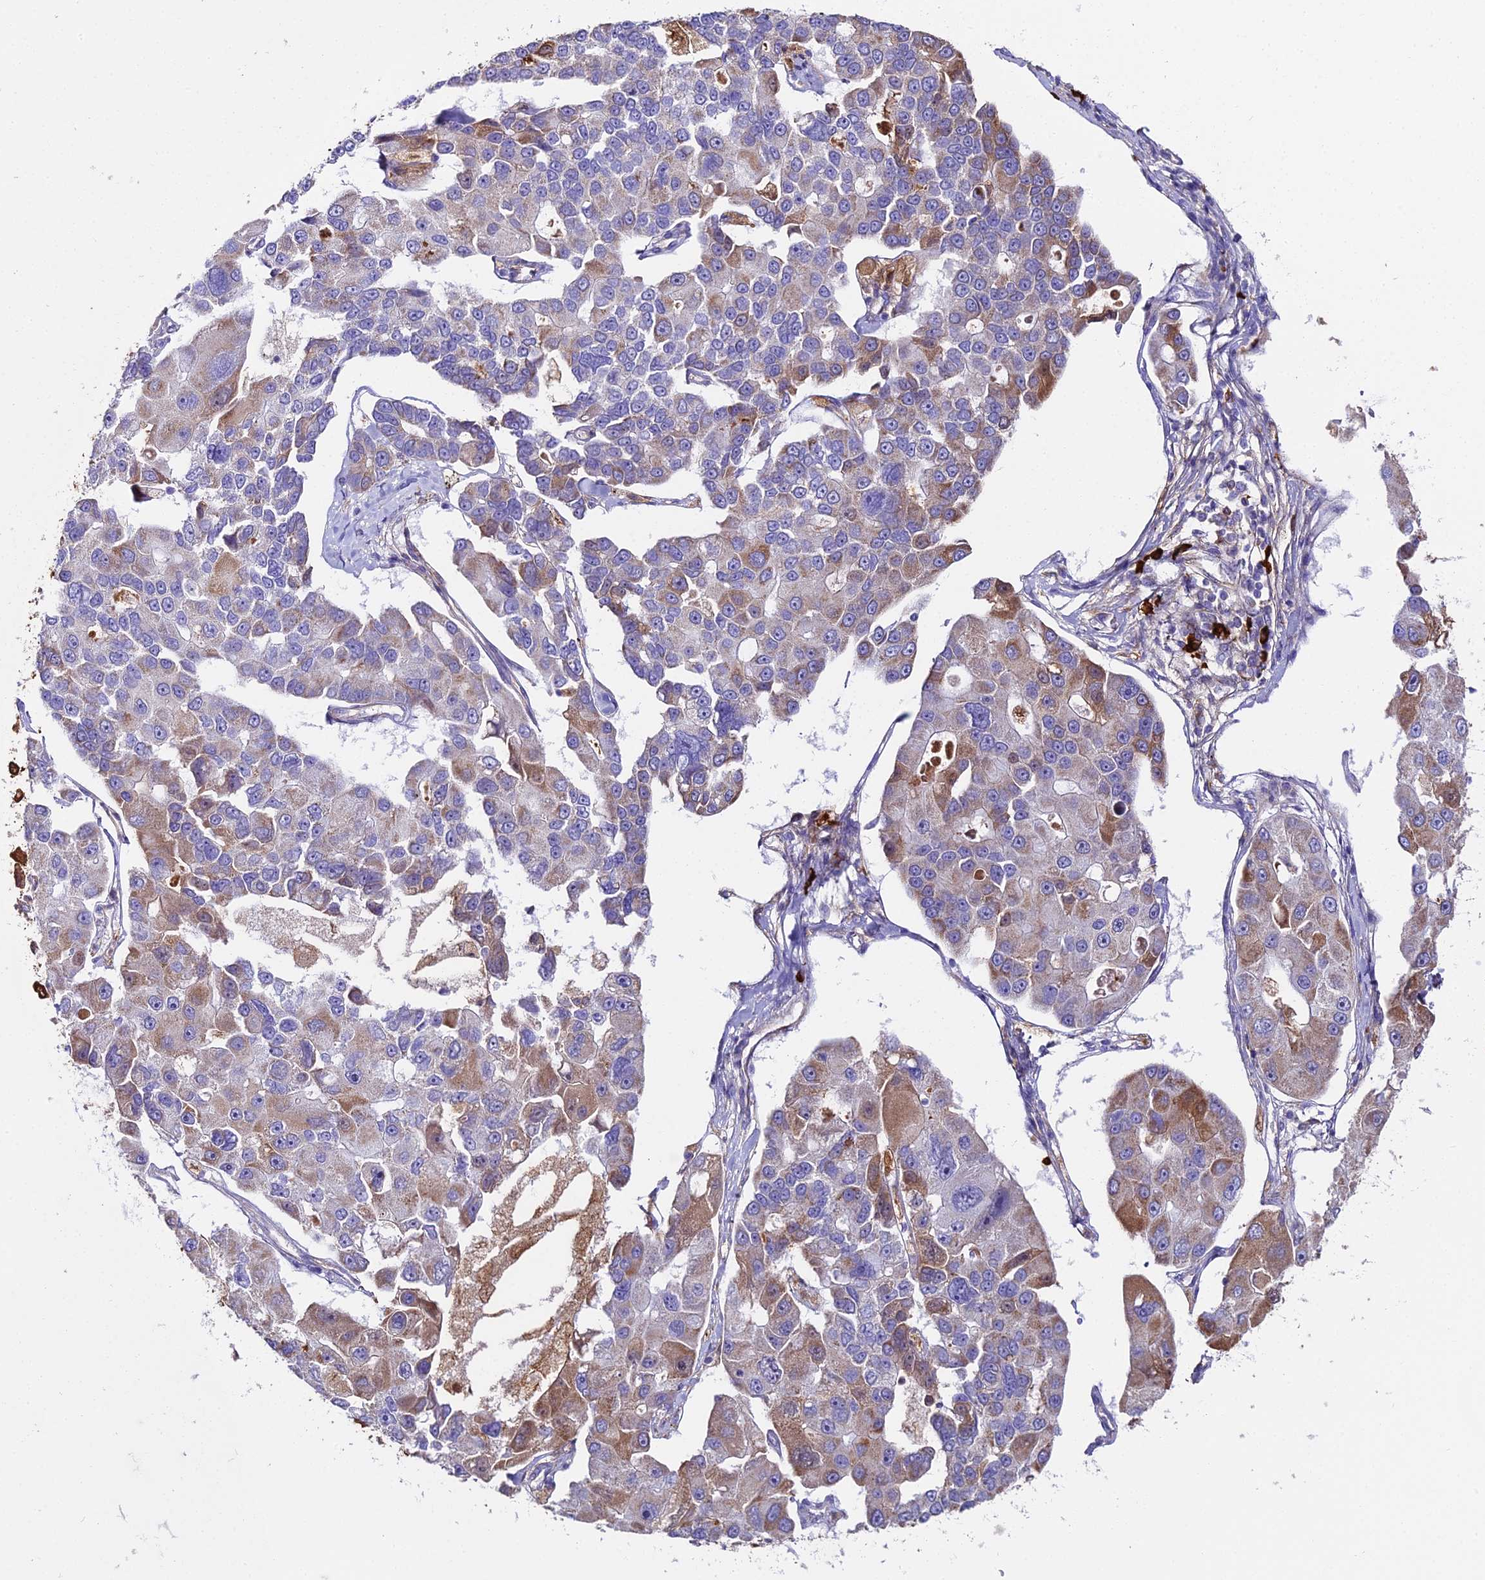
{"staining": {"intensity": "moderate", "quantity": "<25%", "location": "cytoplasmic/membranous"}, "tissue": "lung cancer", "cell_type": "Tumor cells", "image_type": "cancer", "snomed": [{"axis": "morphology", "description": "Adenocarcinoma, NOS"}, {"axis": "topography", "description": "Lung"}], "caption": "A high-resolution image shows immunohistochemistry (IHC) staining of lung cancer, which reveals moderate cytoplasmic/membranous positivity in approximately <25% of tumor cells. Immunohistochemistry (ihc) stains the protein of interest in brown and the nuclei are stained blue.", "gene": "BEX4", "patient": {"sex": "female", "age": 54}}